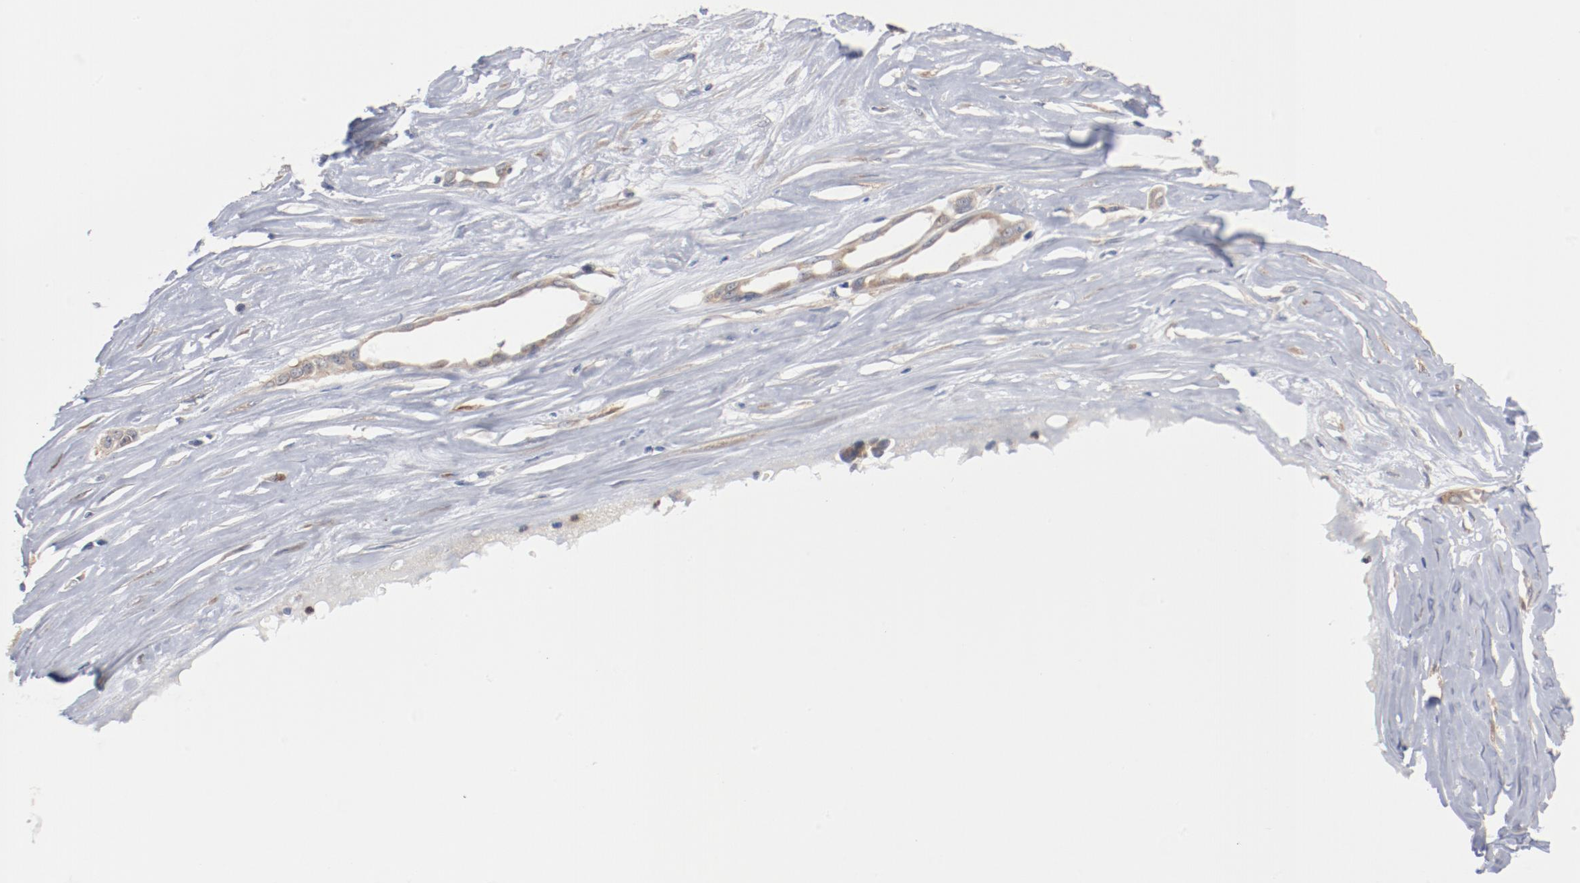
{"staining": {"intensity": "weak", "quantity": ">75%", "location": "cytoplasmic/membranous"}, "tissue": "ovarian cancer", "cell_type": "Tumor cells", "image_type": "cancer", "snomed": [{"axis": "morphology", "description": "Cystadenocarcinoma, serous, NOS"}, {"axis": "topography", "description": "Ovary"}], "caption": "Immunohistochemical staining of human ovarian serous cystadenocarcinoma shows low levels of weak cytoplasmic/membranous protein staining in about >75% of tumor cells. The staining is performed using DAB brown chromogen to label protein expression. The nuclei are counter-stained blue using hematoxylin.", "gene": "RNASE11", "patient": {"sex": "female", "age": 54}}